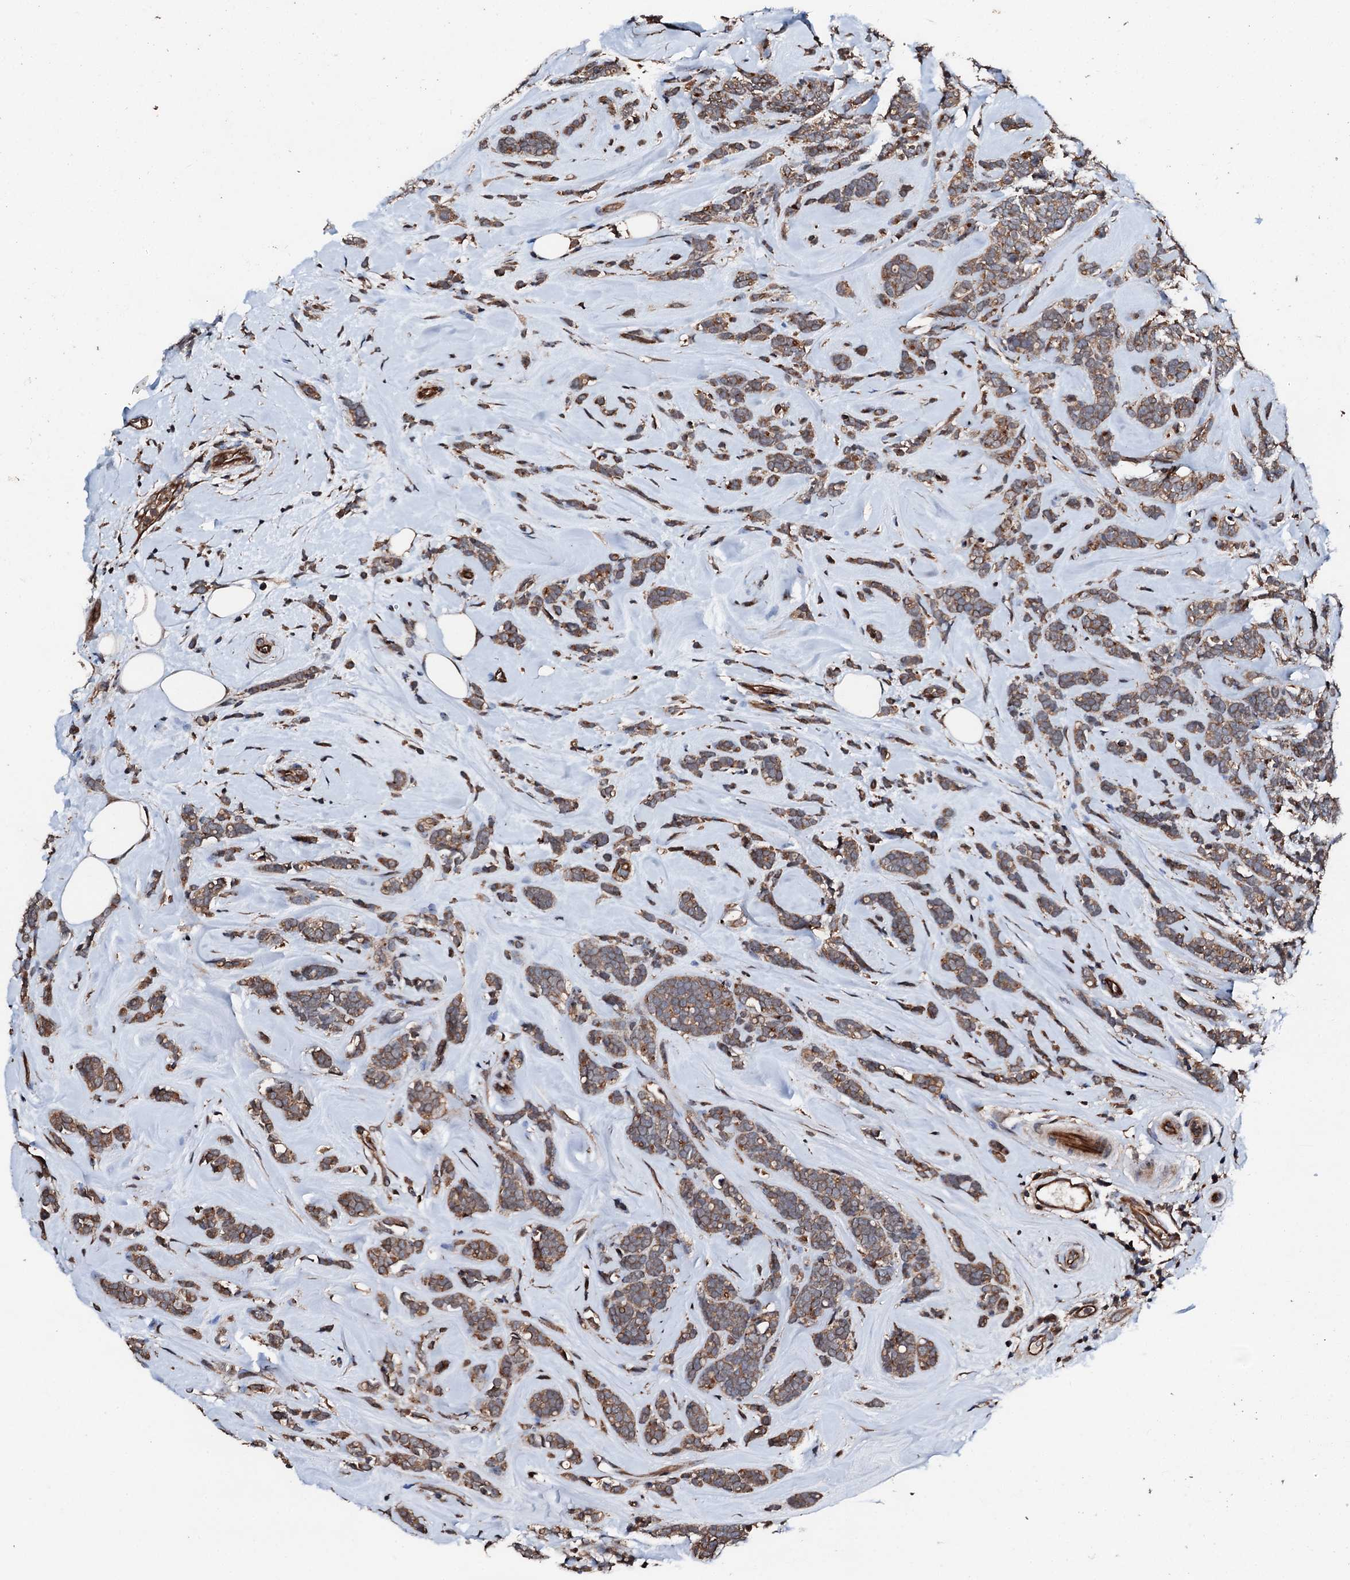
{"staining": {"intensity": "moderate", "quantity": ">75%", "location": "cytoplasmic/membranous"}, "tissue": "breast cancer", "cell_type": "Tumor cells", "image_type": "cancer", "snomed": [{"axis": "morphology", "description": "Lobular carcinoma"}, {"axis": "topography", "description": "Breast"}], "caption": "This photomicrograph exhibits immunohistochemistry (IHC) staining of human lobular carcinoma (breast), with medium moderate cytoplasmic/membranous positivity in about >75% of tumor cells.", "gene": "FGD4", "patient": {"sex": "female", "age": 58}}